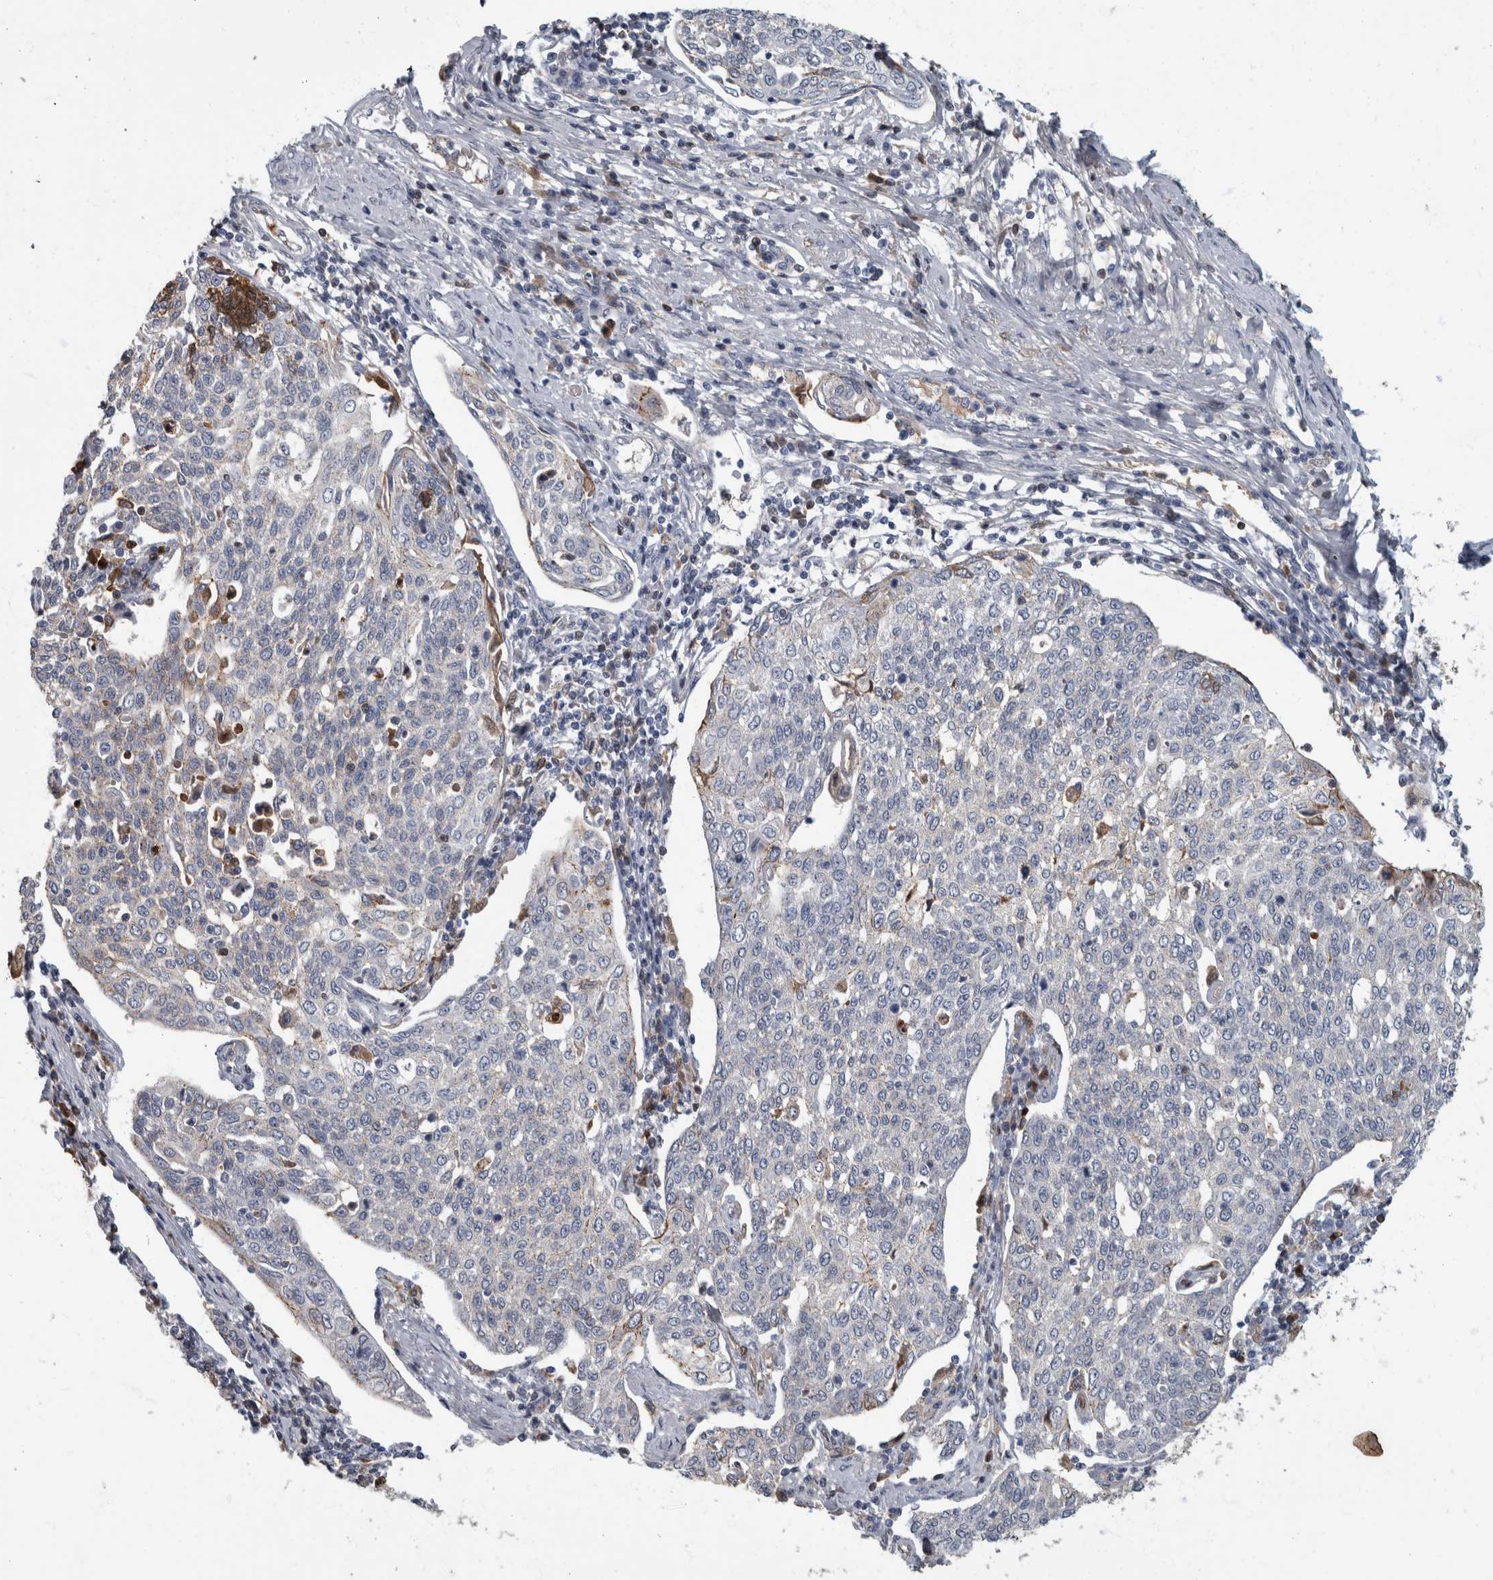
{"staining": {"intensity": "weak", "quantity": "<25%", "location": "cytoplasmic/membranous"}, "tissue": "cervical cancer", "cell_type": "Tumor cells", "image_type": "cancer", "snomed": [{"axis": "morphology", "description": "Squamous cell carcinoma, NOS"}, {"axis": "topography", "description": "Cervix"}], "caption": "This is a photomicrograph of immunohistochemistry (IHC) staining of cervical cancer, which shows no expression in tumor cells.", "gene": "DSG2", "patient": {"sex": "female", "age": 34}}